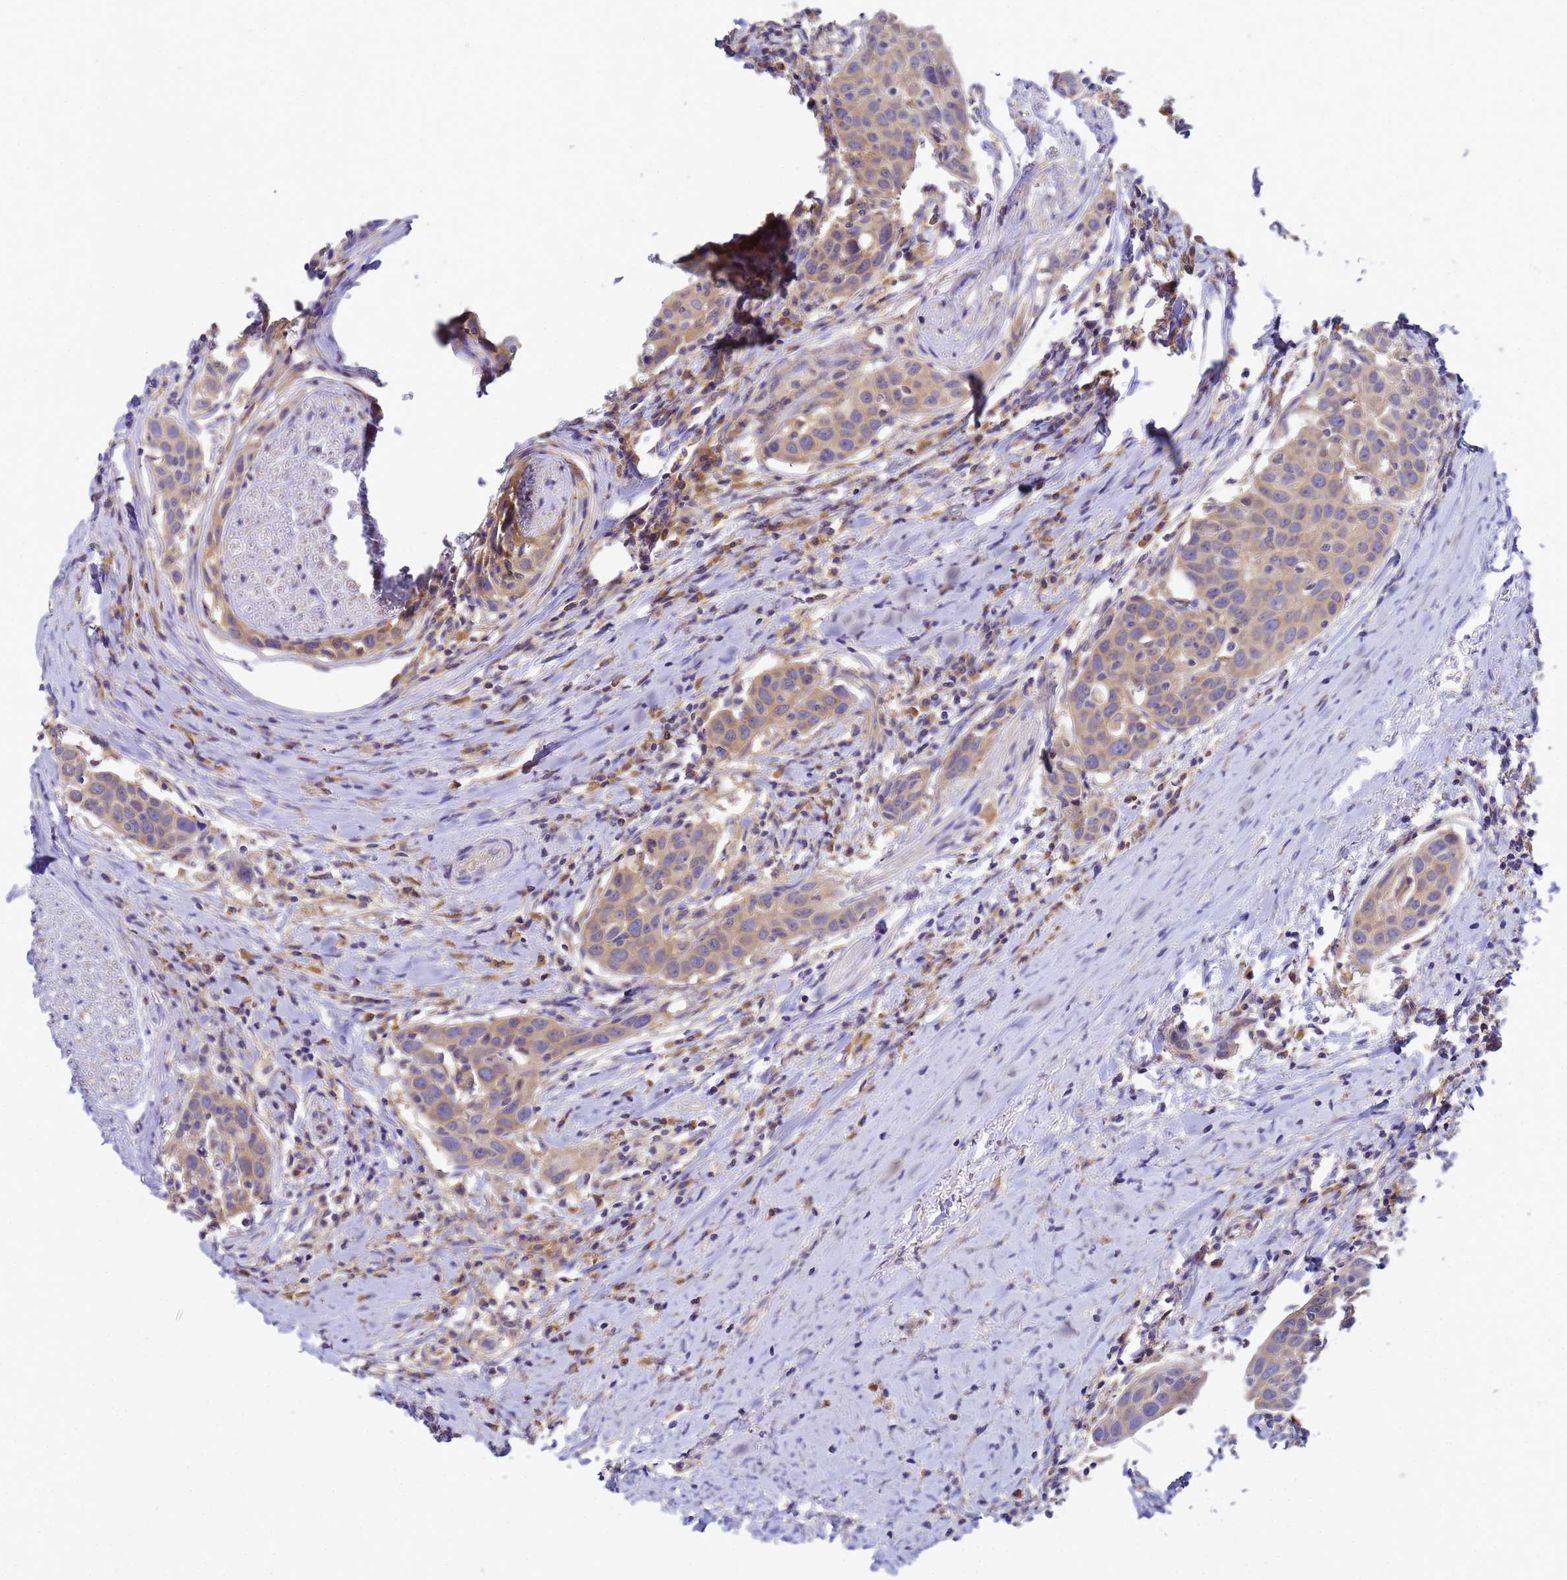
{"staining": {"intensity": "weak", "quantity": ">75%", "location": "cytoplasmic/membranous"}, "tissue": "head and neck cancer", "cell_type": "Tumor cells", "image_type": "cancer", "snomed": [{"axis": "morphology", "description": "Squamous cell carcinoma, NOS"}, {"axis": "topography", "description": "Oral tissue"}, {"axis": "topography", "description": "Head-Neck"}], "caption": "Protein analysis of head and neck squamous cell carcinoma tissue displays weak cytoplasmic/membranous positivity in about >75% of tumor cells. (DAB IHC with brightfield microscopy, high magnification).", "gene": "NARS1", "patient": {"sex": "female", "age": 50}}